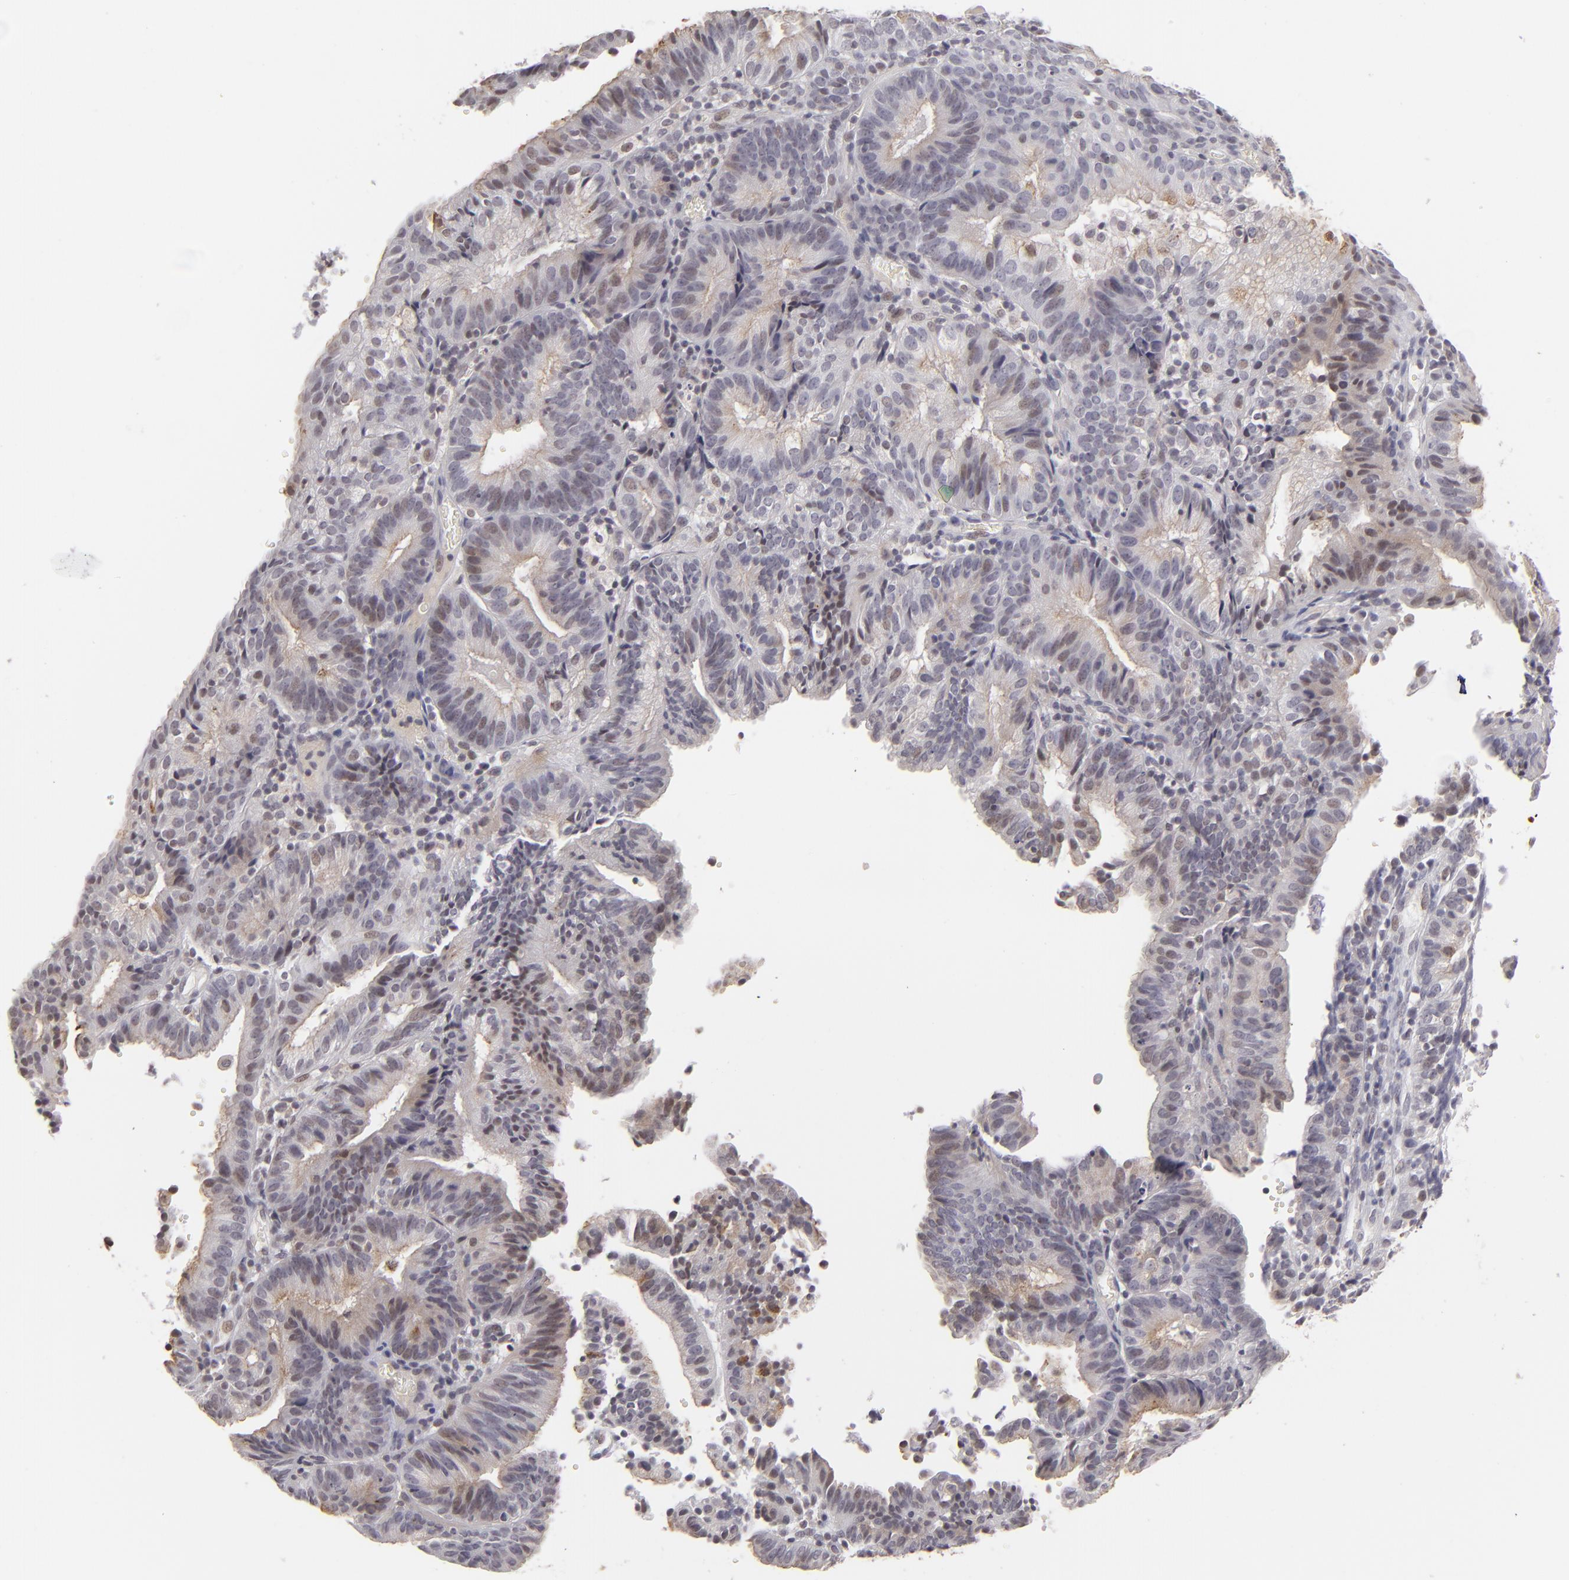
{"staining": {"intensity": "moderate", "quantity": "25%-75%", "location": "nuclear"}, "tissue": "cervical cancer", "cell_type": "Tumor cells", "image_type": "cancer", "snomed": [{"axis": "morphology", "description": "Adenocarcinoma, NOS"}, {"axis": "topography", "description": "Cervix"}], "caption": "Immunohistochemical staining of cervical cancer (adenocarcinoma) exhibits moderate nuclear protein staining in approximately 25%-75% of tumor cells.", "gene": "CLDN2", "patient": {"sex": "female", "age": 60}}